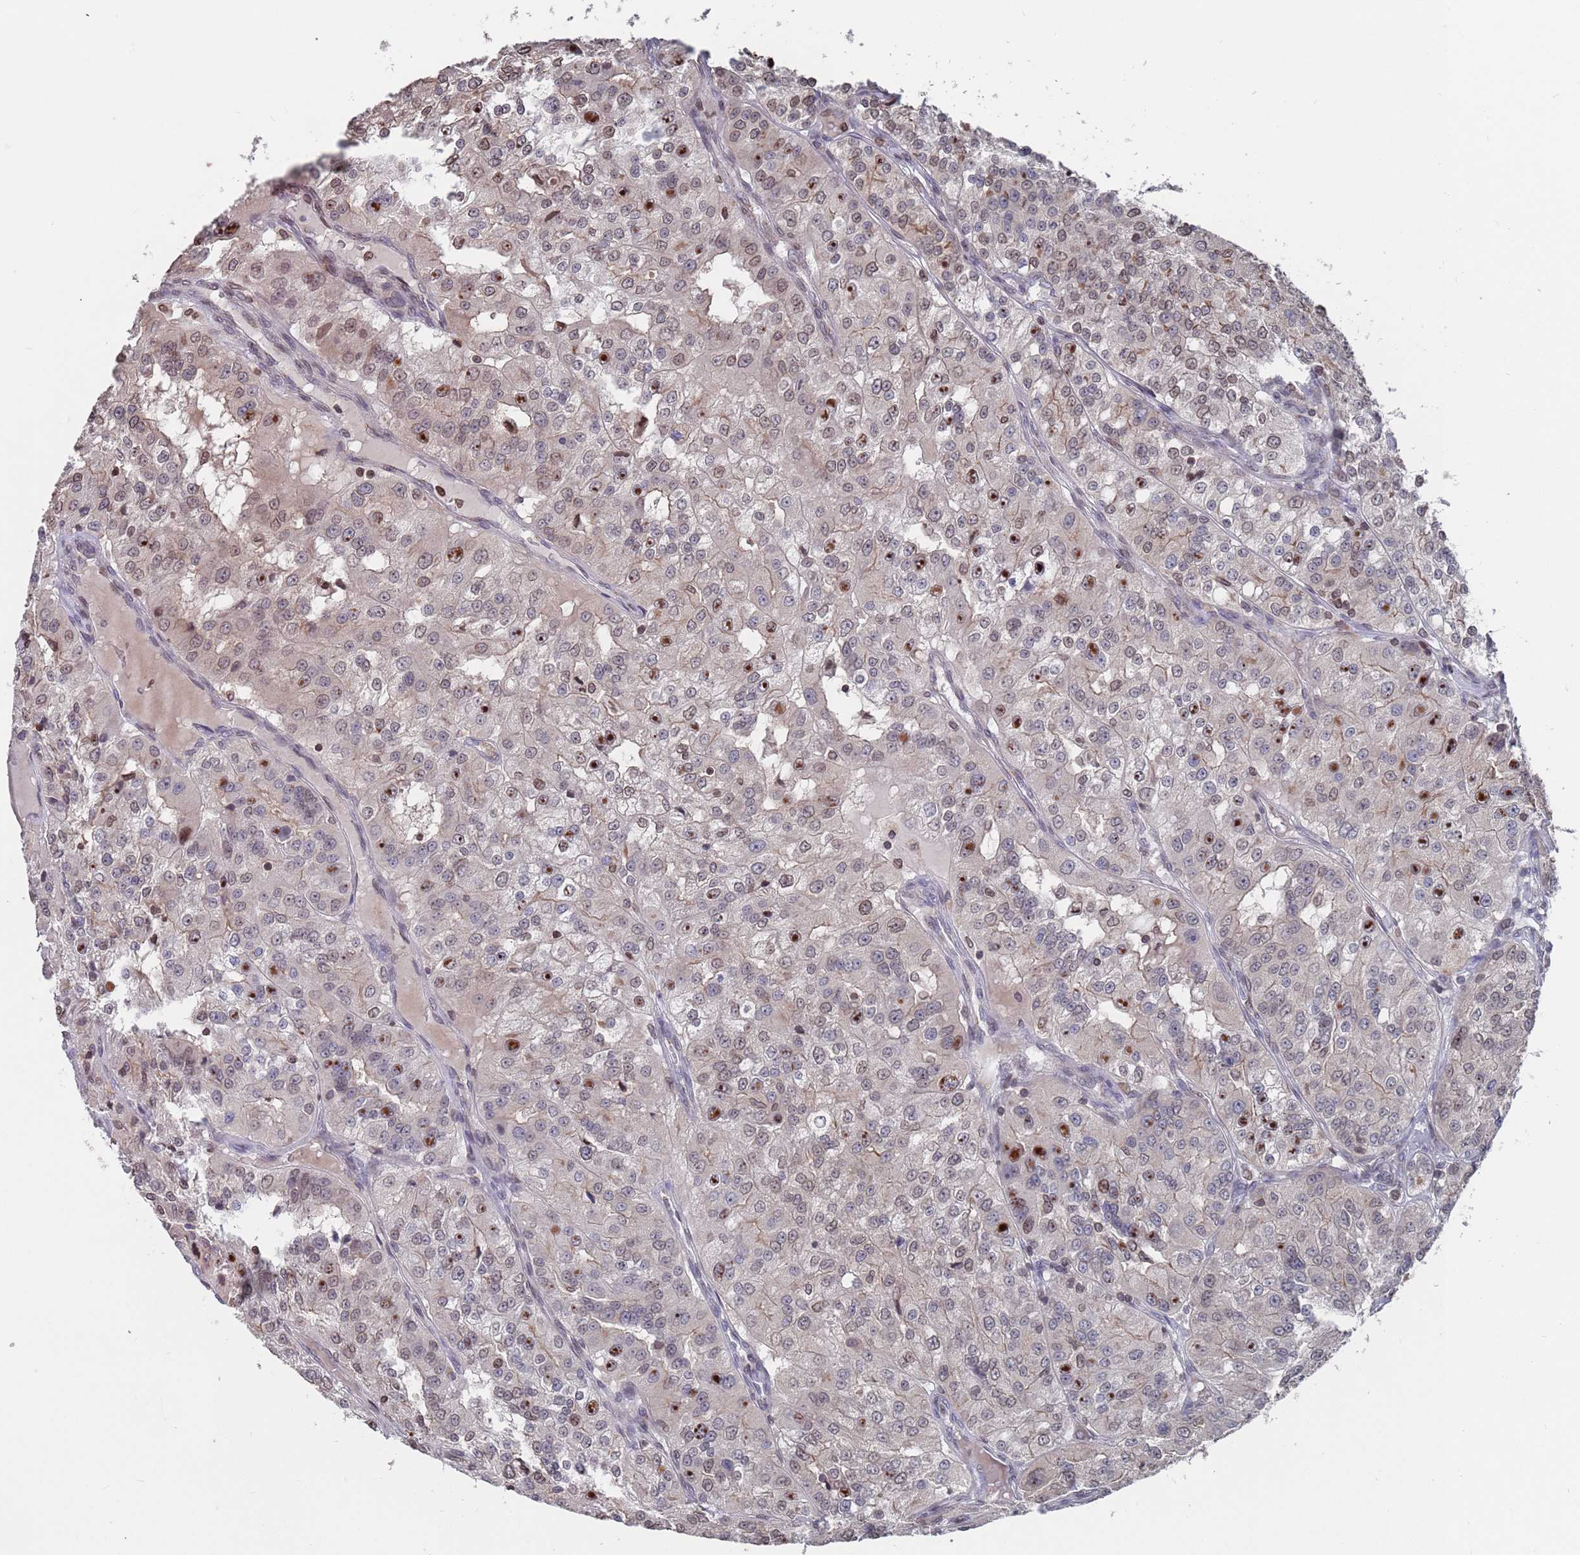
{"staining": {"intensity": "moderate", "quantity": "<25%", "location": "nuclear"}, "tissue": "renal cancer", "cell_type": "Tumor cells", "image_type": "cancer", "snomed": [{"axis": "morphology", "description": "Adenocarcinoma, NOS"}, {"axis": "topography", "description": "Kidney"}], "caption": "Protein staining displays moderate nuclear staining in approximately <25% of tumor cells in renal adenocarcinoma. The staining is performed using DAB brown chromogen to label protein expression. The nuclei are counter-stained blue using hematoxylin.", "gene": "SDHAF3", "patient": {"sex": "female", "age": 63}}